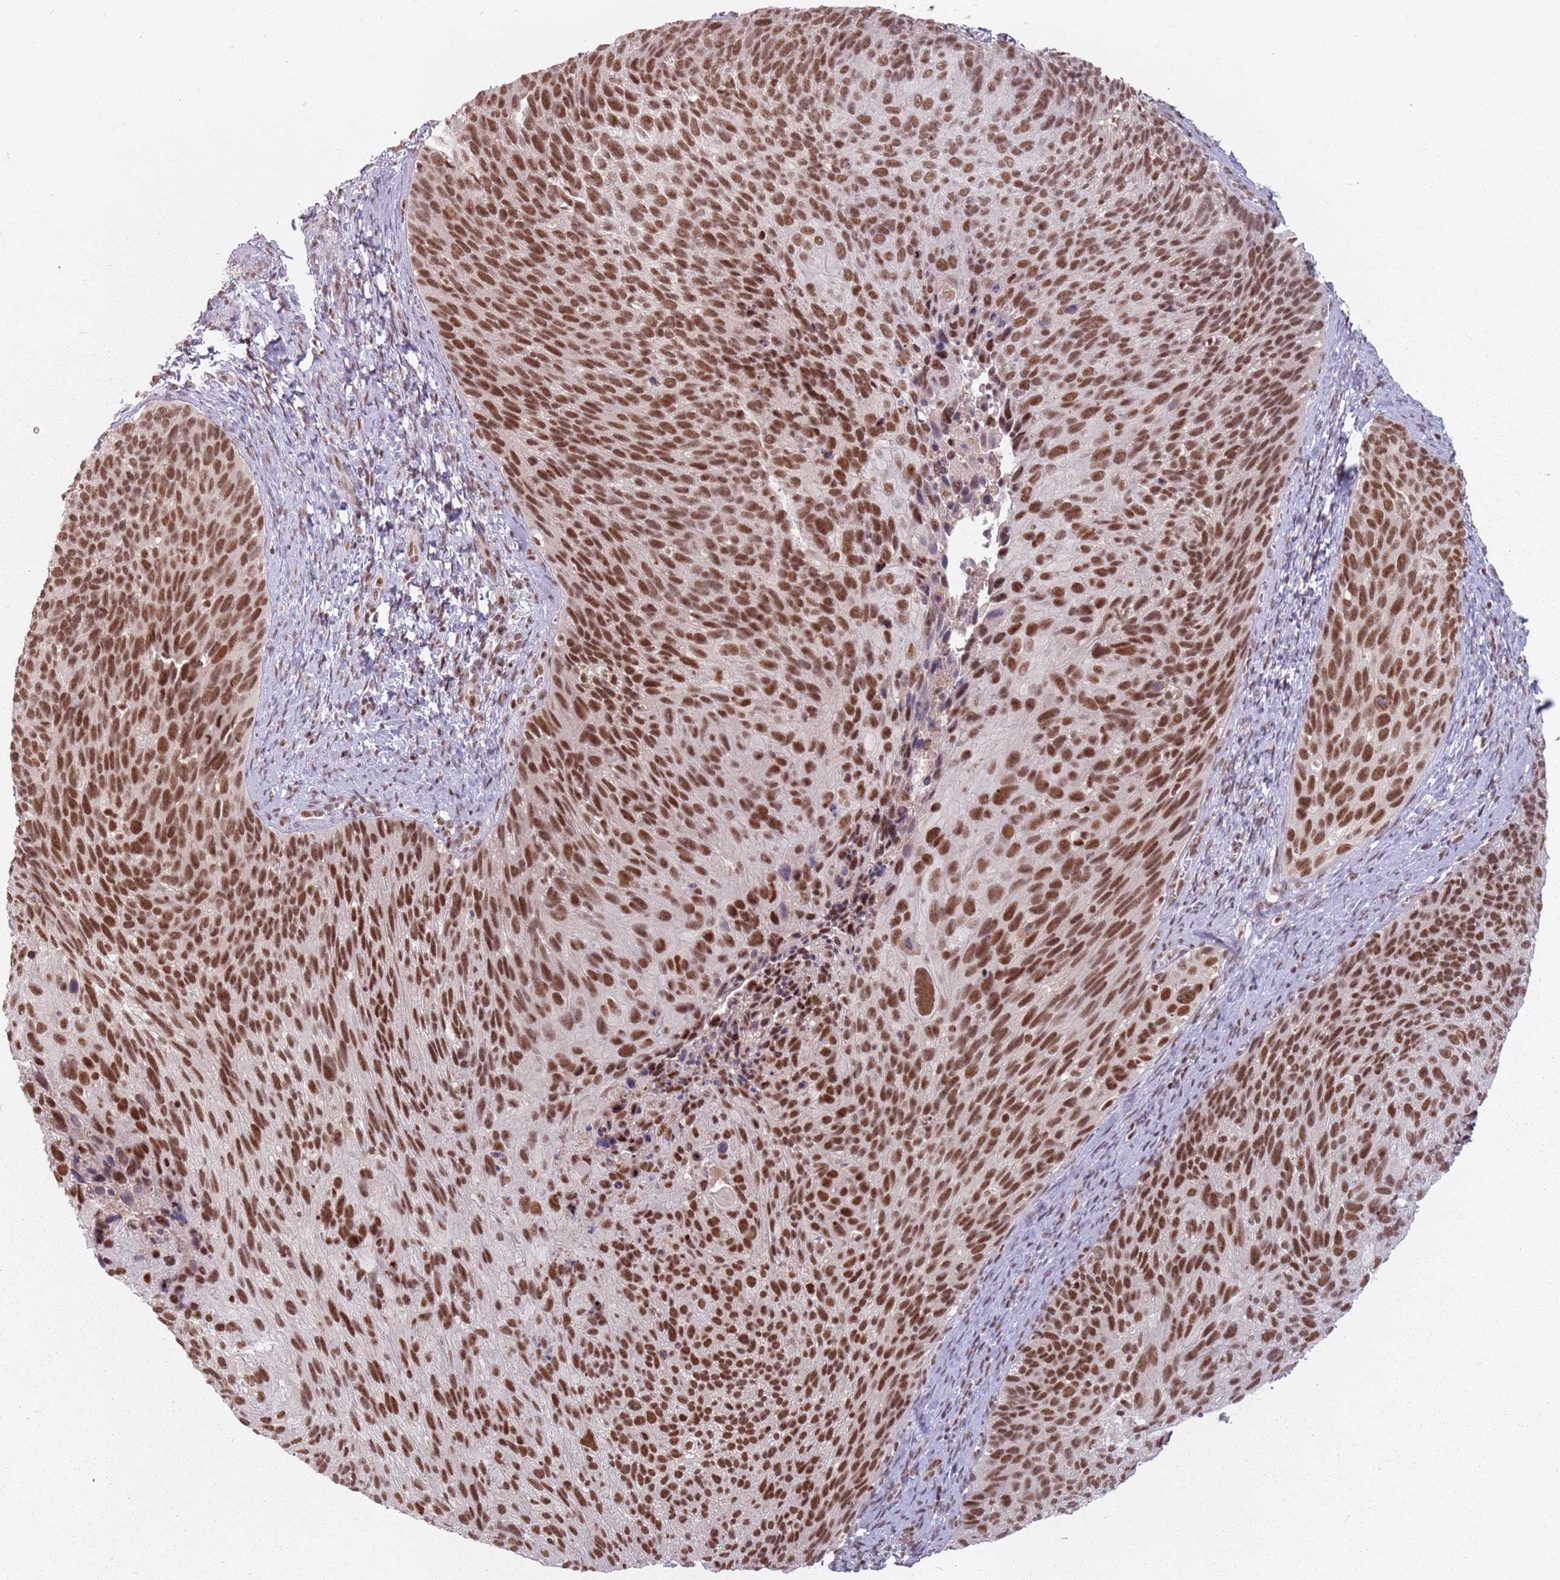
{"staining": {"intensity": "moderate", "quantity": ">75%", "location": "nuclear"}, "tissue": "cervical cancer", "cell_type": "Tumor cells", "image_type": "cancer", "snomed": [{"axis": "morphology", "description": "Squamous cell carcinoma, NOS"}, {"axis": "topography", "description": "Cervix"}], "caption": "Immunohistochemical staining of human cervical squamous cell carcinoma reveals medium levels of moderate nuclear protein staining in about >75% of tumor cells.", "gene": "NCBP1", "patient": {"sex": "female", "age": 80}}